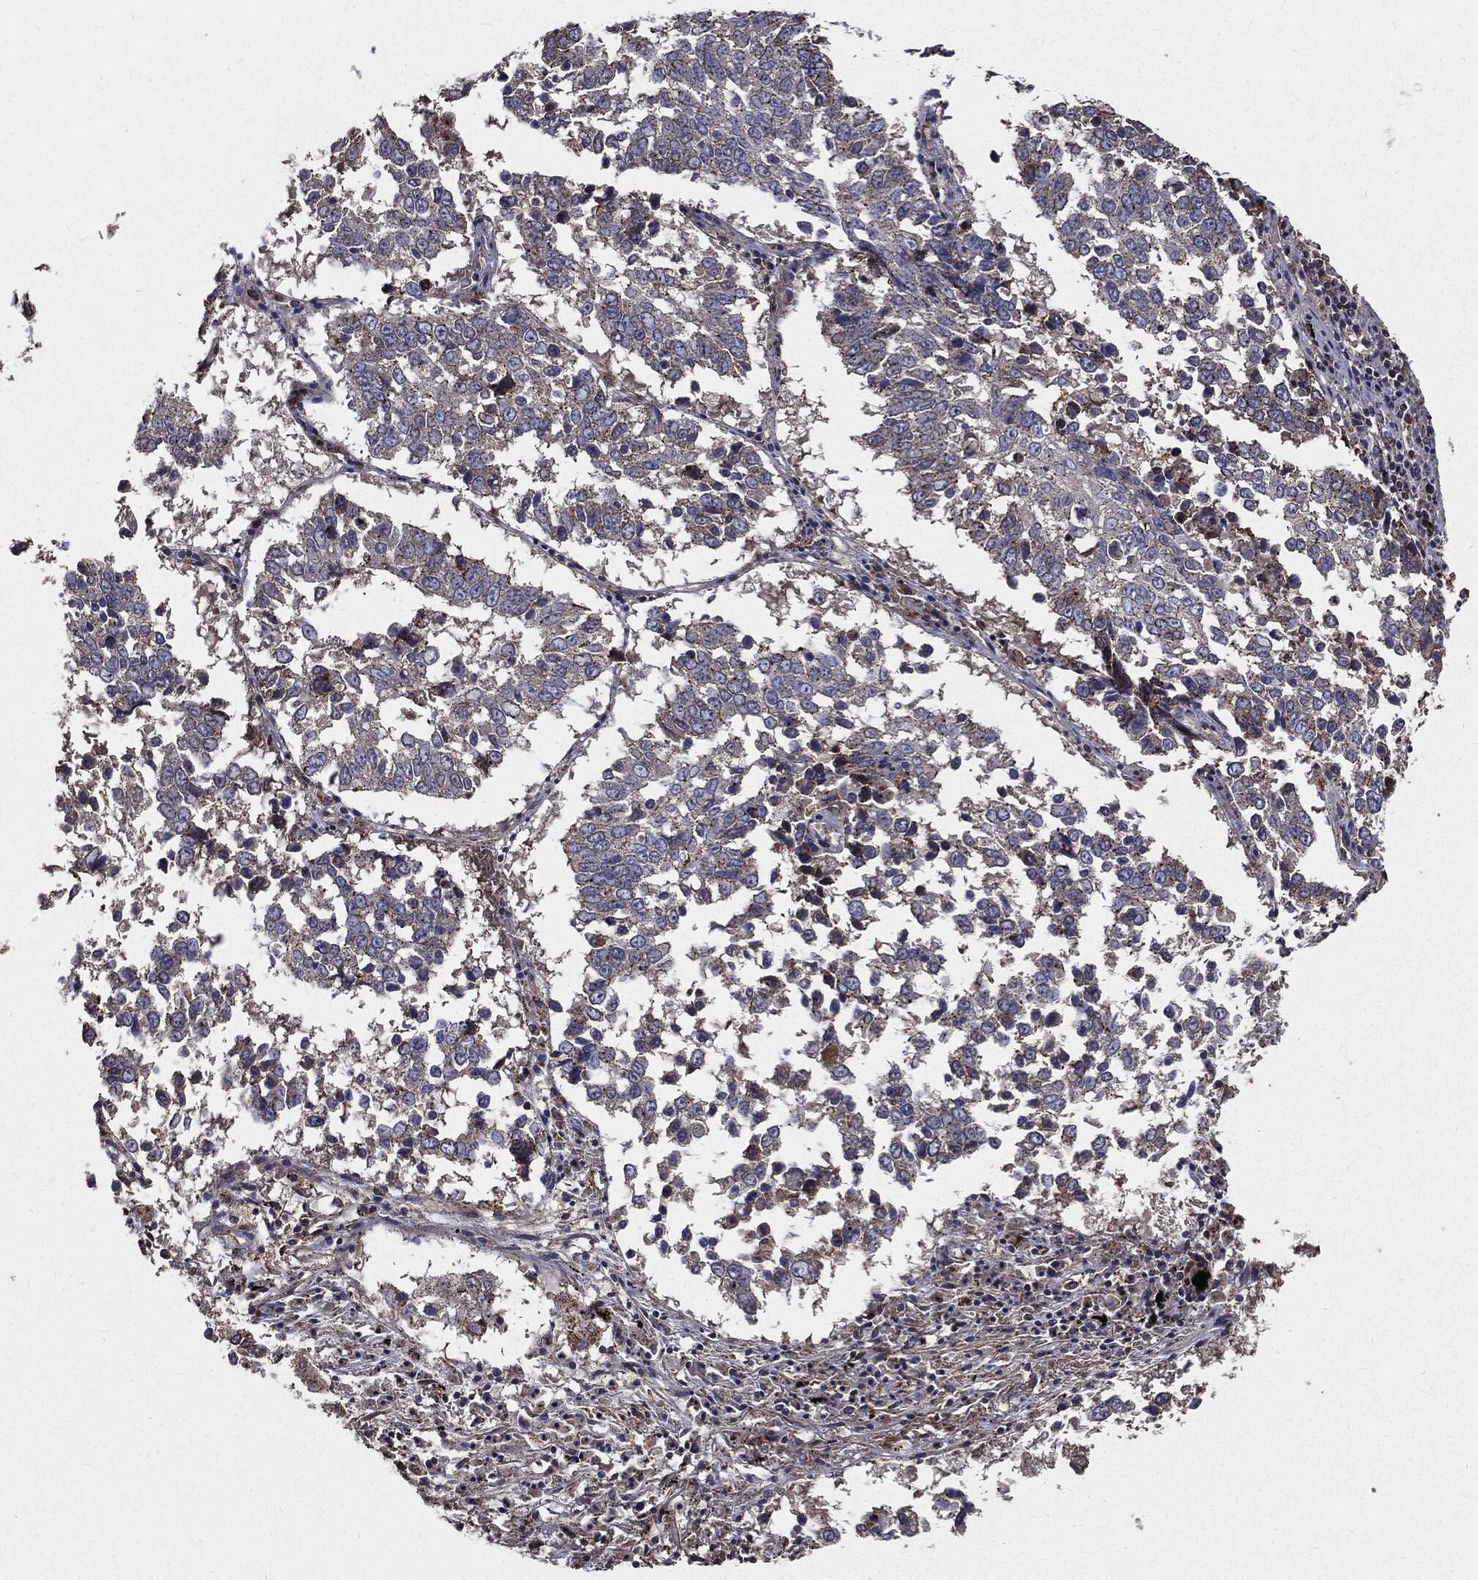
{"staining": {"intensity": "negative", "quantity": "none", "location": "none"}, "tissue": "lung cancer", "cell_type": "Tumor cells", "image_type": "cancer", "snomed": [{"axis": "morphology", "description": "Squamous cell carcinoma, NOS"}, {"axis": "topography", "description": "Lung"}], "caption": "The image exhibits no staining of tumor cells in lung cancer (squamous cell carcinoma).", "gene": "PDCD6IP", "patient": {"sex": "male", "age": 82}}